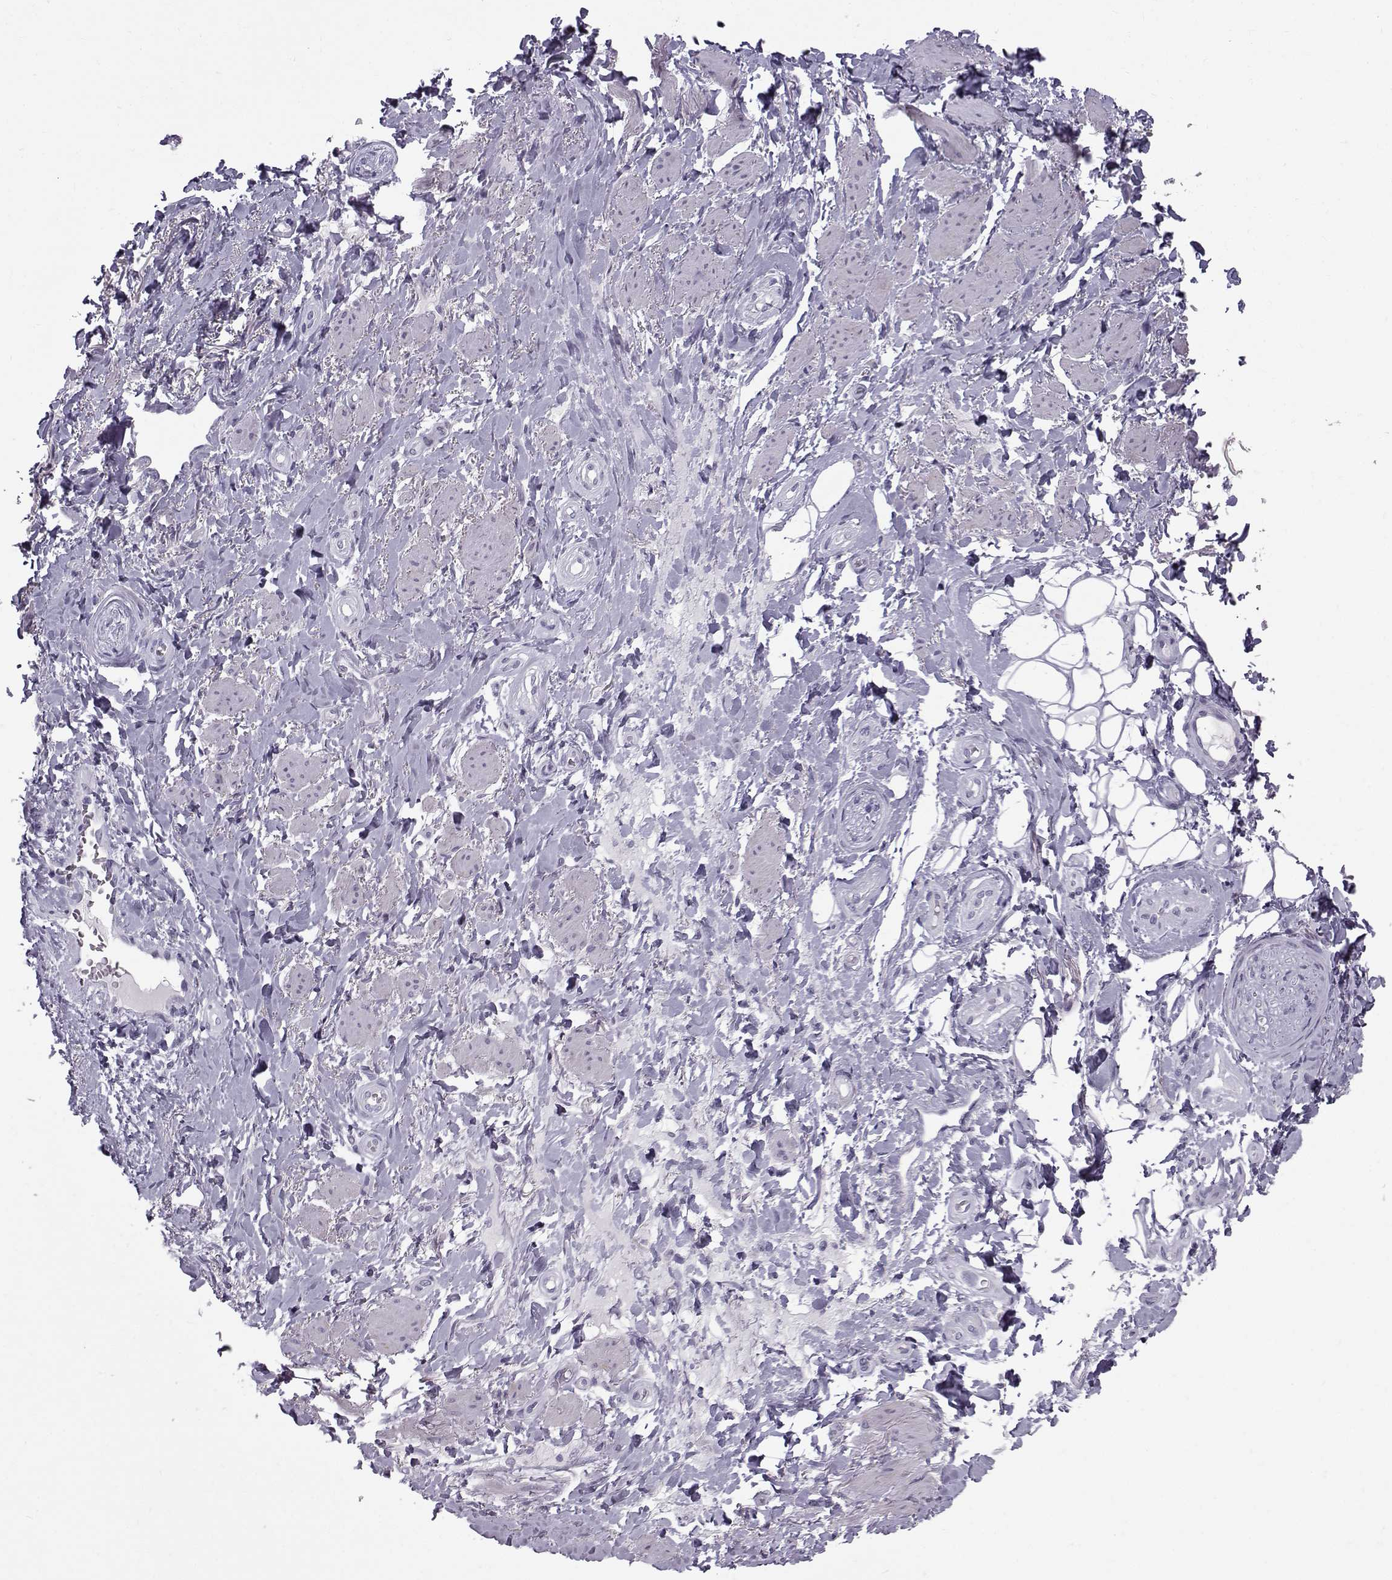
{"staining": {"intensity": "negative", "quantity": "none", "location": "none"}, "tissue": "adipose tissue", "cell_type": "Adipocytes", "image_type": "normal", "snomed": [{"axis": "morphology", "description": "Normal tissue, NOS"}, {"axis": "topography", "description": "Anal"}, {"axis": "topography", "description": "Peripheral nerve tissue"}], "caption": "IHC histopathology image of benign adipose tissue stained for a protein (brown), which demonstrates no staining in adipocytes. (Stains: DAB IHC with hematoxylin counter stain, Microscopy: brightfield microscopy at high magnification).", "gene": "DMRT3", "patient": {"sex": "male", "age": 53}}